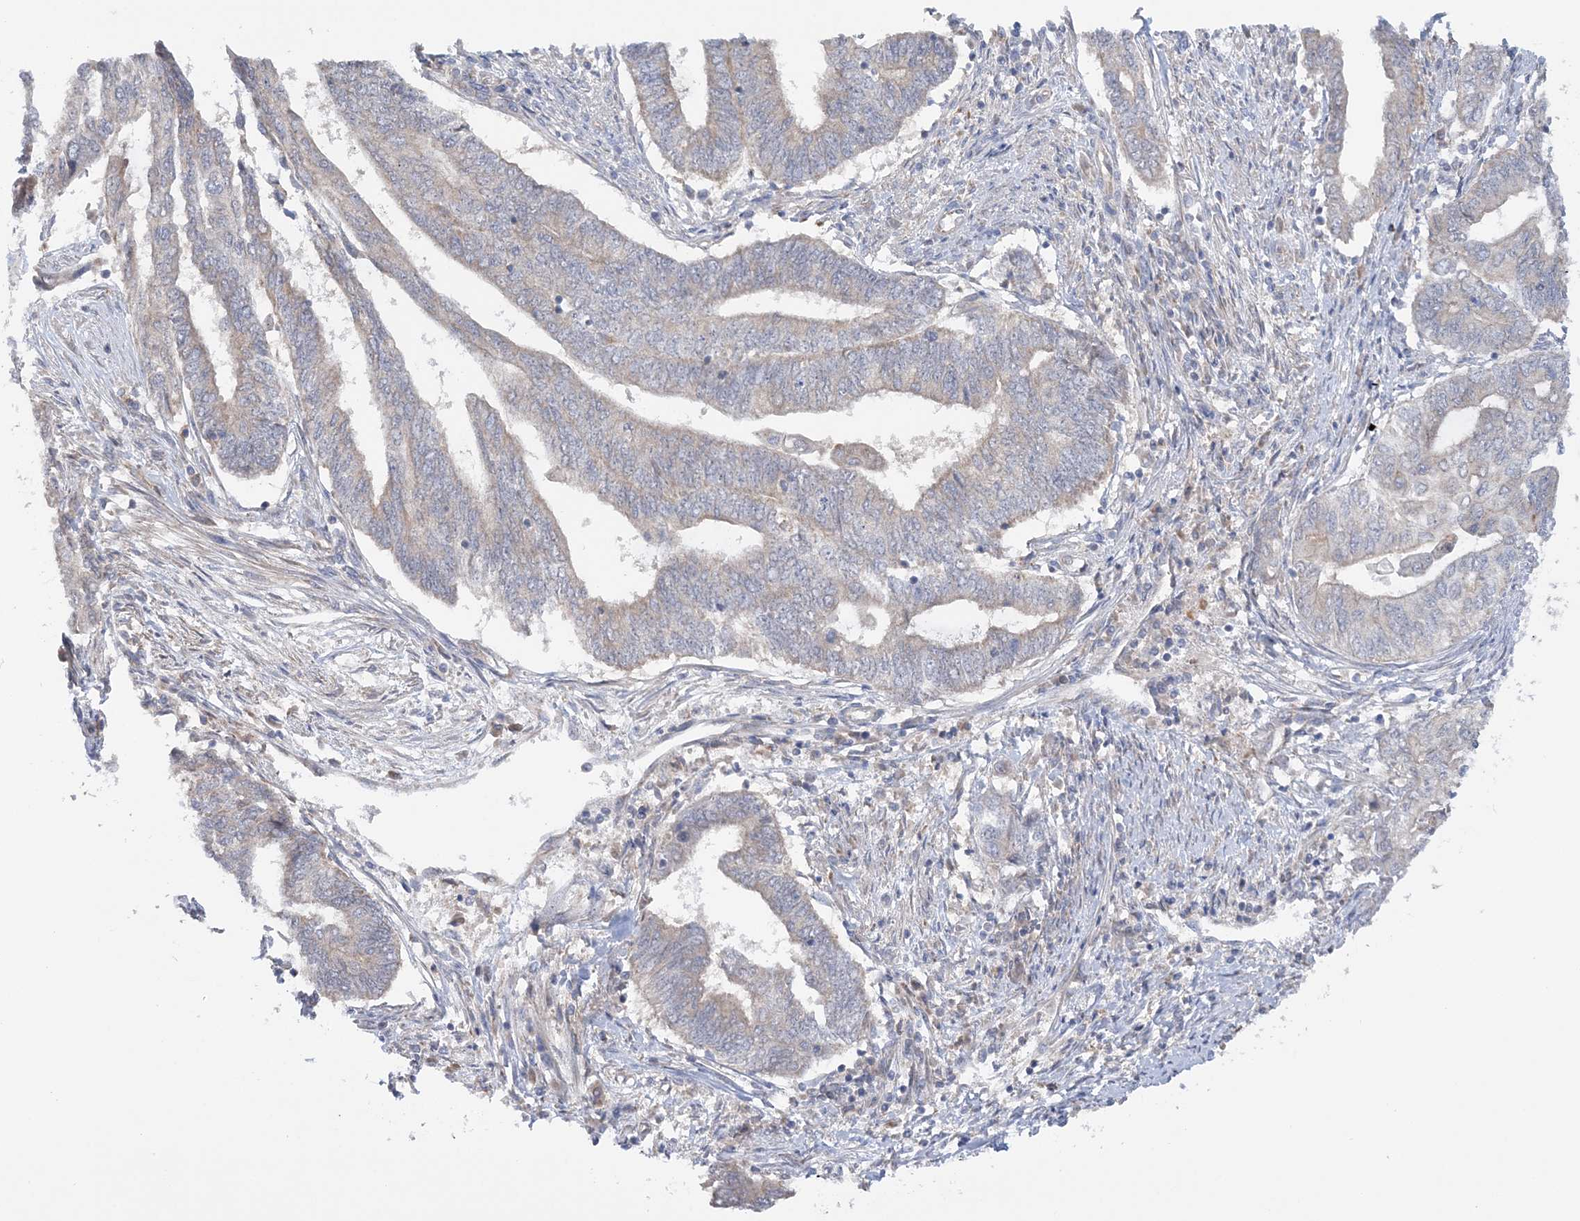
{"staining": {"intensity": "weak", "quantity": "<25%", "location": "cytoplasmic/membranous"}, "tissue": "endometrial cancer", "cell_type": "Tumor cells", "image_type": "cancer", "snomed": [{"axis": "morphology", "description": "Adenocarcinoma, NOS"}, {"axis": "topography", "description": "Uterus"}, {"axis": "topography", "description": "Endometrium"}], "caption": "Histopathology image shows no significant protein staining in tumor cells of endometrial cancer (adenocarcinoma).", "gene": "MMADHC", "patient": {"sex": "female", "age": 70}}